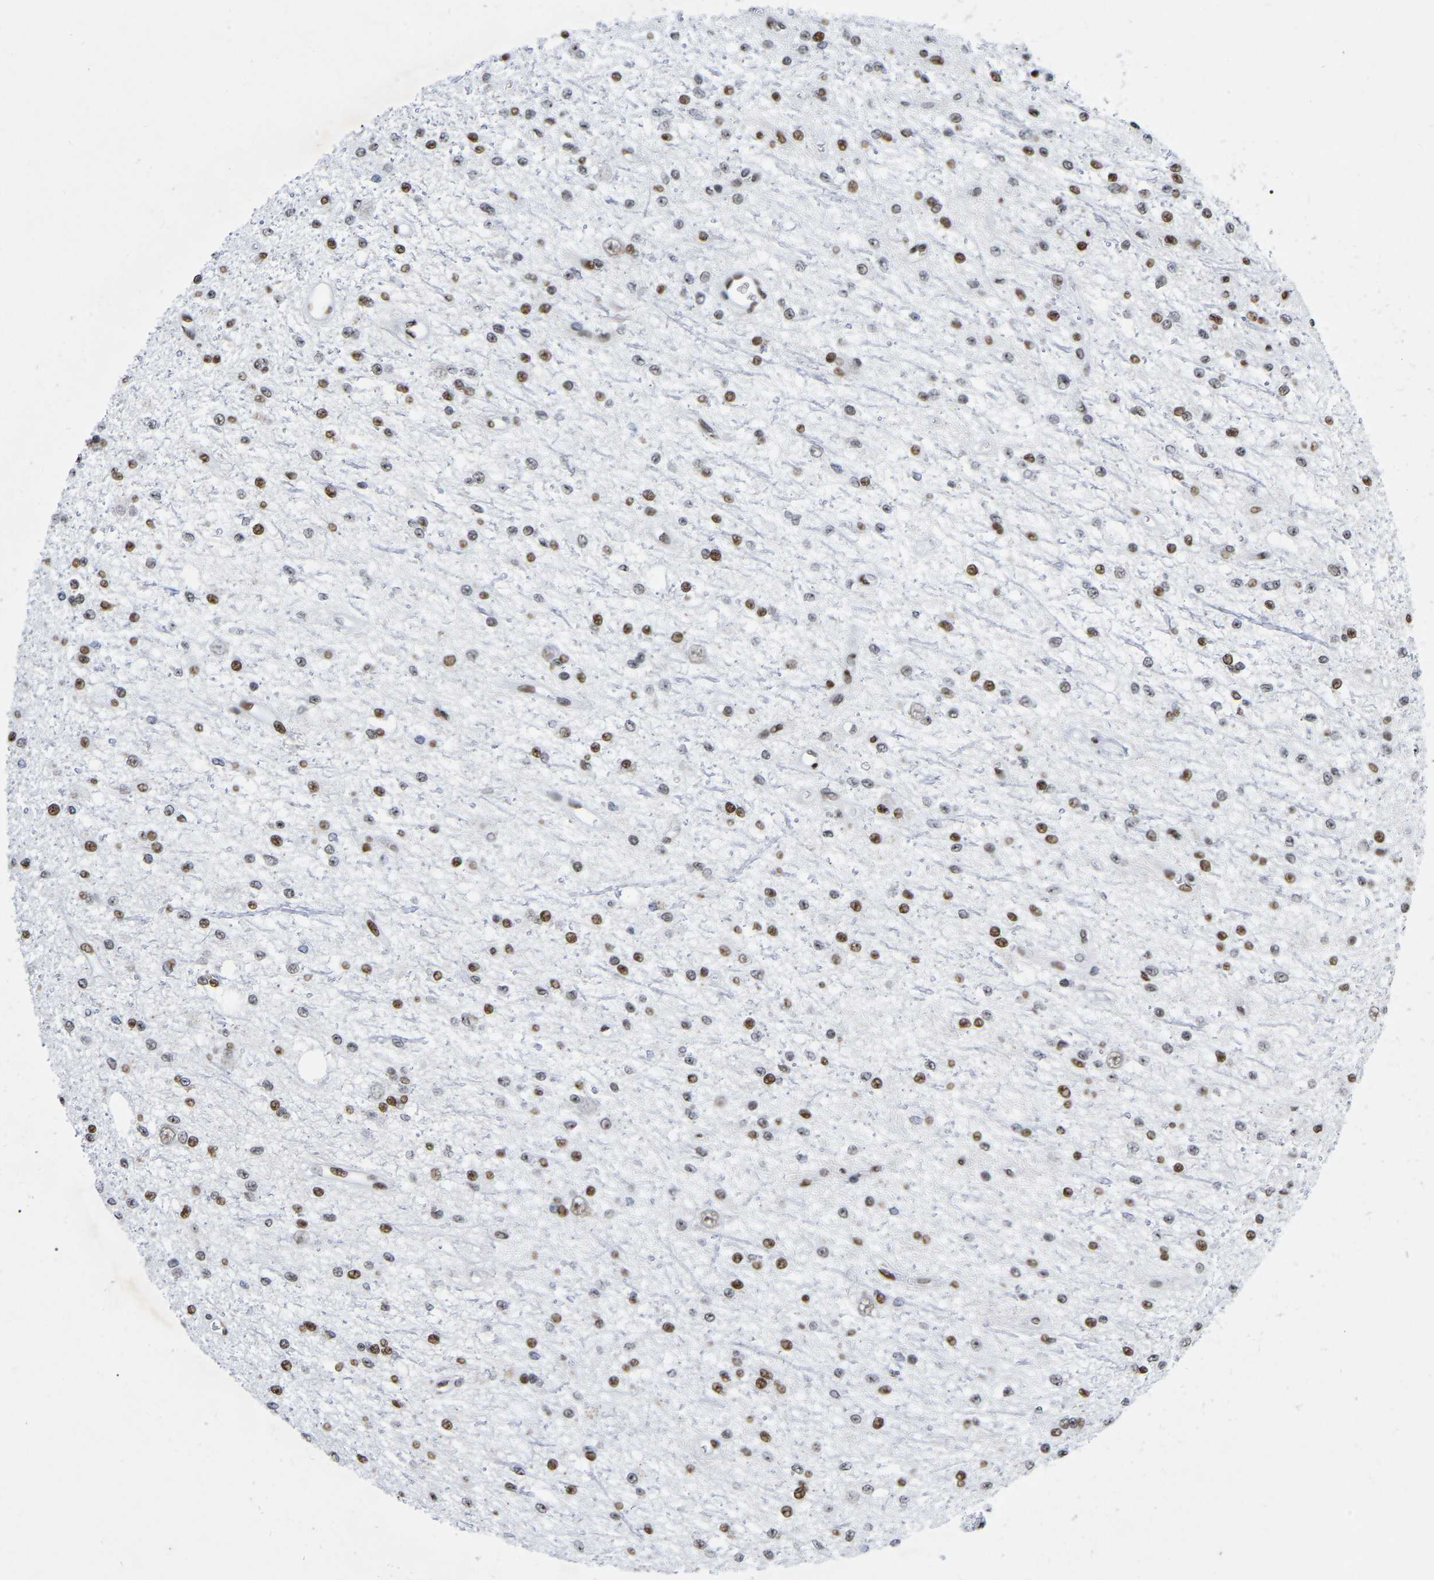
{"staining": {"intensity": "moderate", "quantity": "25%-75%", "location": "nuclear"}, "tissue": "glioma", "cell_type": "Tumor cells", "image_type": "cancer", "snomed": [{"axis": "morphology", "description": "Glioma, malignant, Low grade"}, {"axis": "topography", "description": "Brain"}], "caption": "Immunohistochemical staining of glioma displays moderate nuclear protein expression in approximately 25%-75% of tumor cells.", "gene": "PRCC", "patient": {"sex": "male", "age": 38}}